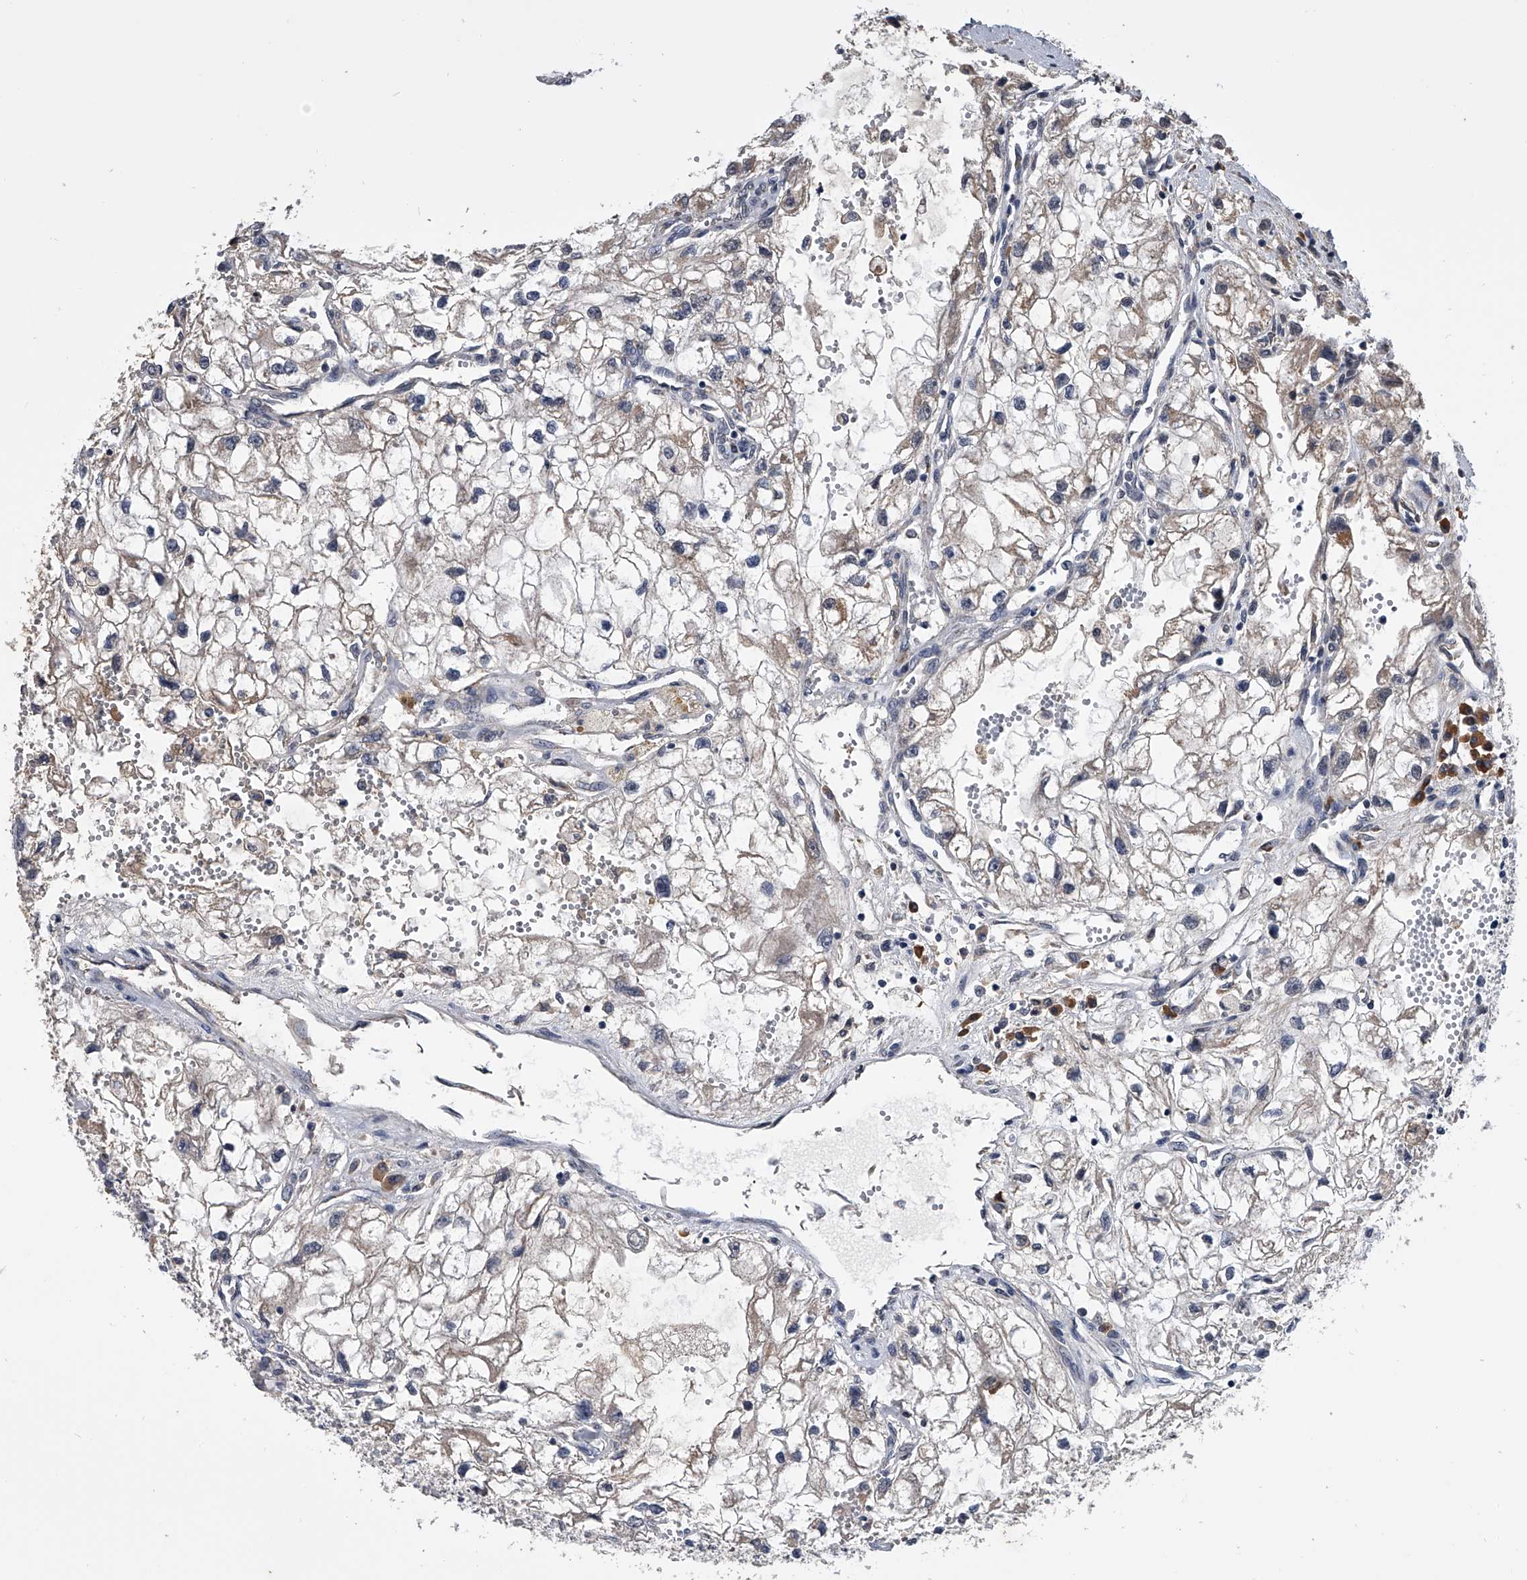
{"staining": {"intensity": "weak", "quantity": ">75%", "location": "cytoplasmic/membranous"}, "tissue": "renal cancer", "cell_type": "Tumor cells", "image_type": "cancer", "snomed": [{"axis": "morphology", "description": "Adenocarcinoma, NOS"}, {"axis": "topography", "description": "Kidney"}], "caption": "High-magnification brightfield microscopy of adenocarcinoma (renal) stained with DAB (3,3'-diaminobenzidine) (brown) and counterstained with hematoxylin (blue). tumor cells exhibit weak cytoplasmic/membranous positivity is present in about>75% of cells.", "gene": "OAT", "patient": {"sex": "female", "age": 70}}